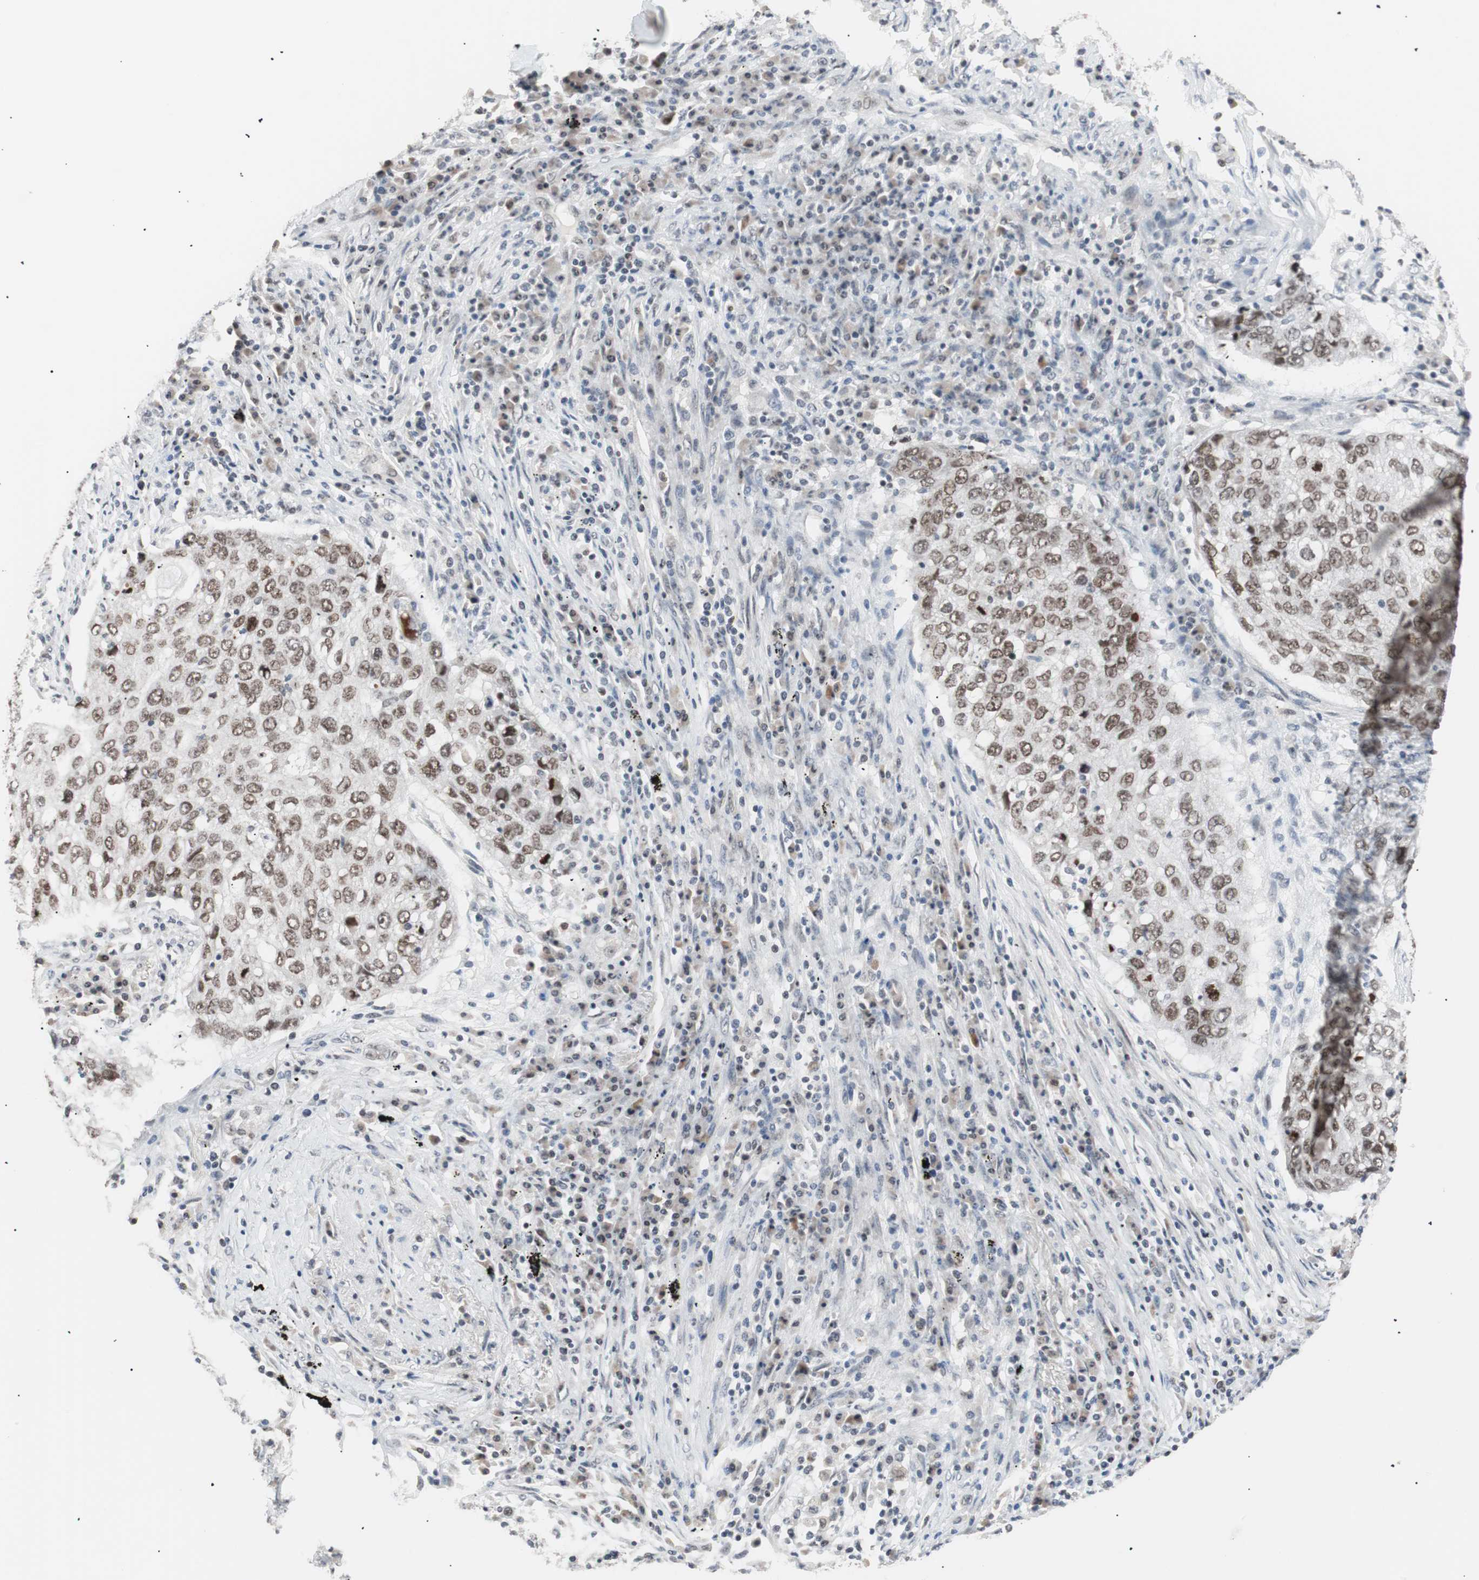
{"staining": {"intensity": "moderate", "quantity": ">75%", "location": "nuclear"}, "tissue": "lung cancer", "cell_type": "Tumor cells", "image_type": "cancer", "snomed": [{"axis": "morphology", "description": "Squamous cell carcinoma, NOS"}, {"axis": "topography", "description": "Lung"}], "caption": "Immunohistochemical staining of human lung cancer (squamous cell carcinoma) reveals moderate nuclear protein expression in approximately >75% of tumor cells. The staining was performed using DAB (3,3'-diaminobenzidine), with brown indicating positive protein expression. Nuclei are stained blue with hematoxylin.", "gene": "LIG3", "patient": {"sex": "female", "age": 63}}